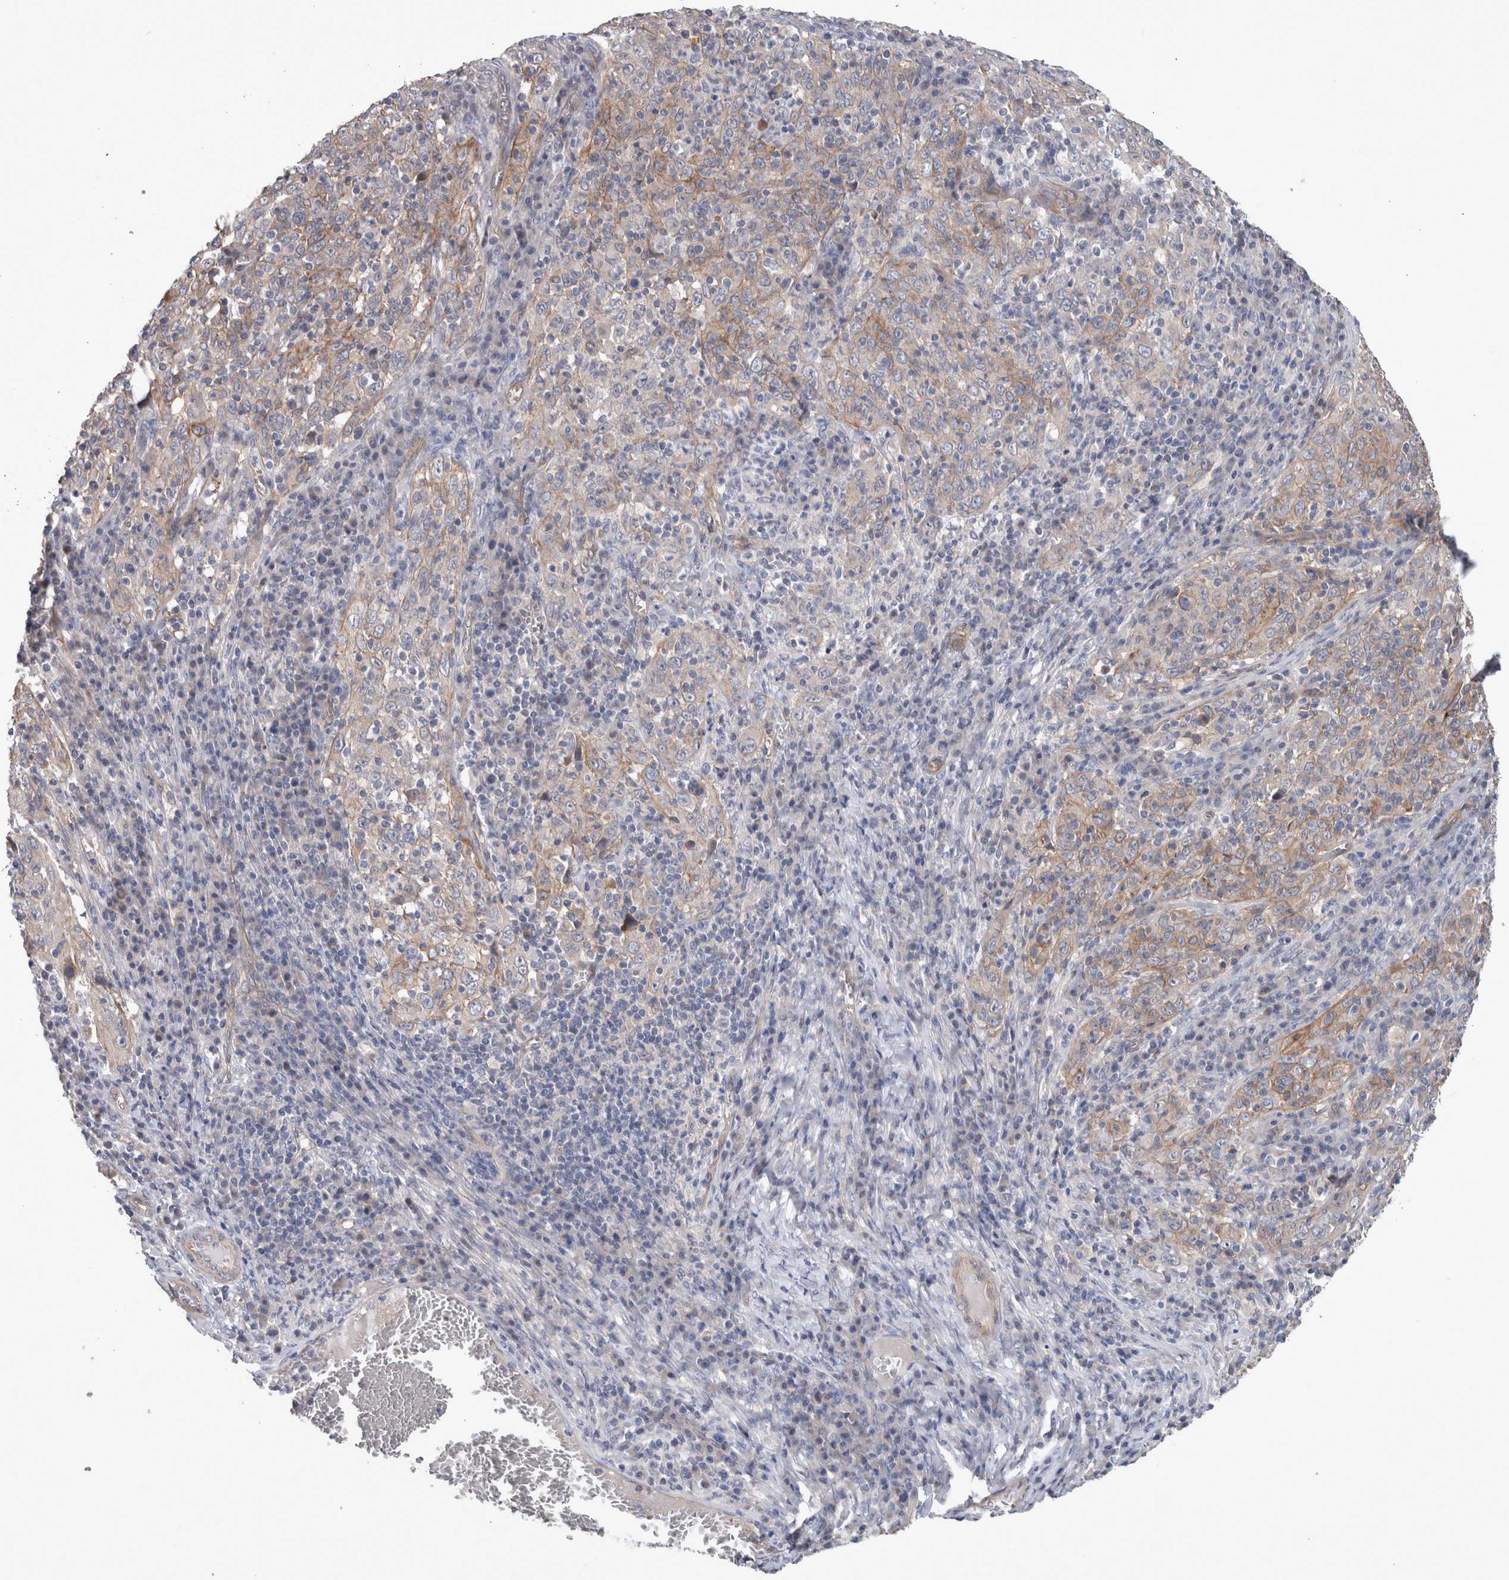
{"staining": {"intensity": "moderate", "quantity": "25%-75%", "location": "cytoplasmic/membranous"}, "tissue": "cervical cancer", "cell_type": "Tumor cells", "image_type": "cancer", "snomed": [{"axis": "morphology", "description": "Squamous cell carcinoma, NOS"}, {"axis": "topography", "description": "Cervix"}], "caption": "Protein staining shows moderate cytoplasmic/membranous positivity in about 25%-75% of tumor cells in cervical cancer.", "gene": "BCAM", "patient": {"sex": "female", "age": 46}}